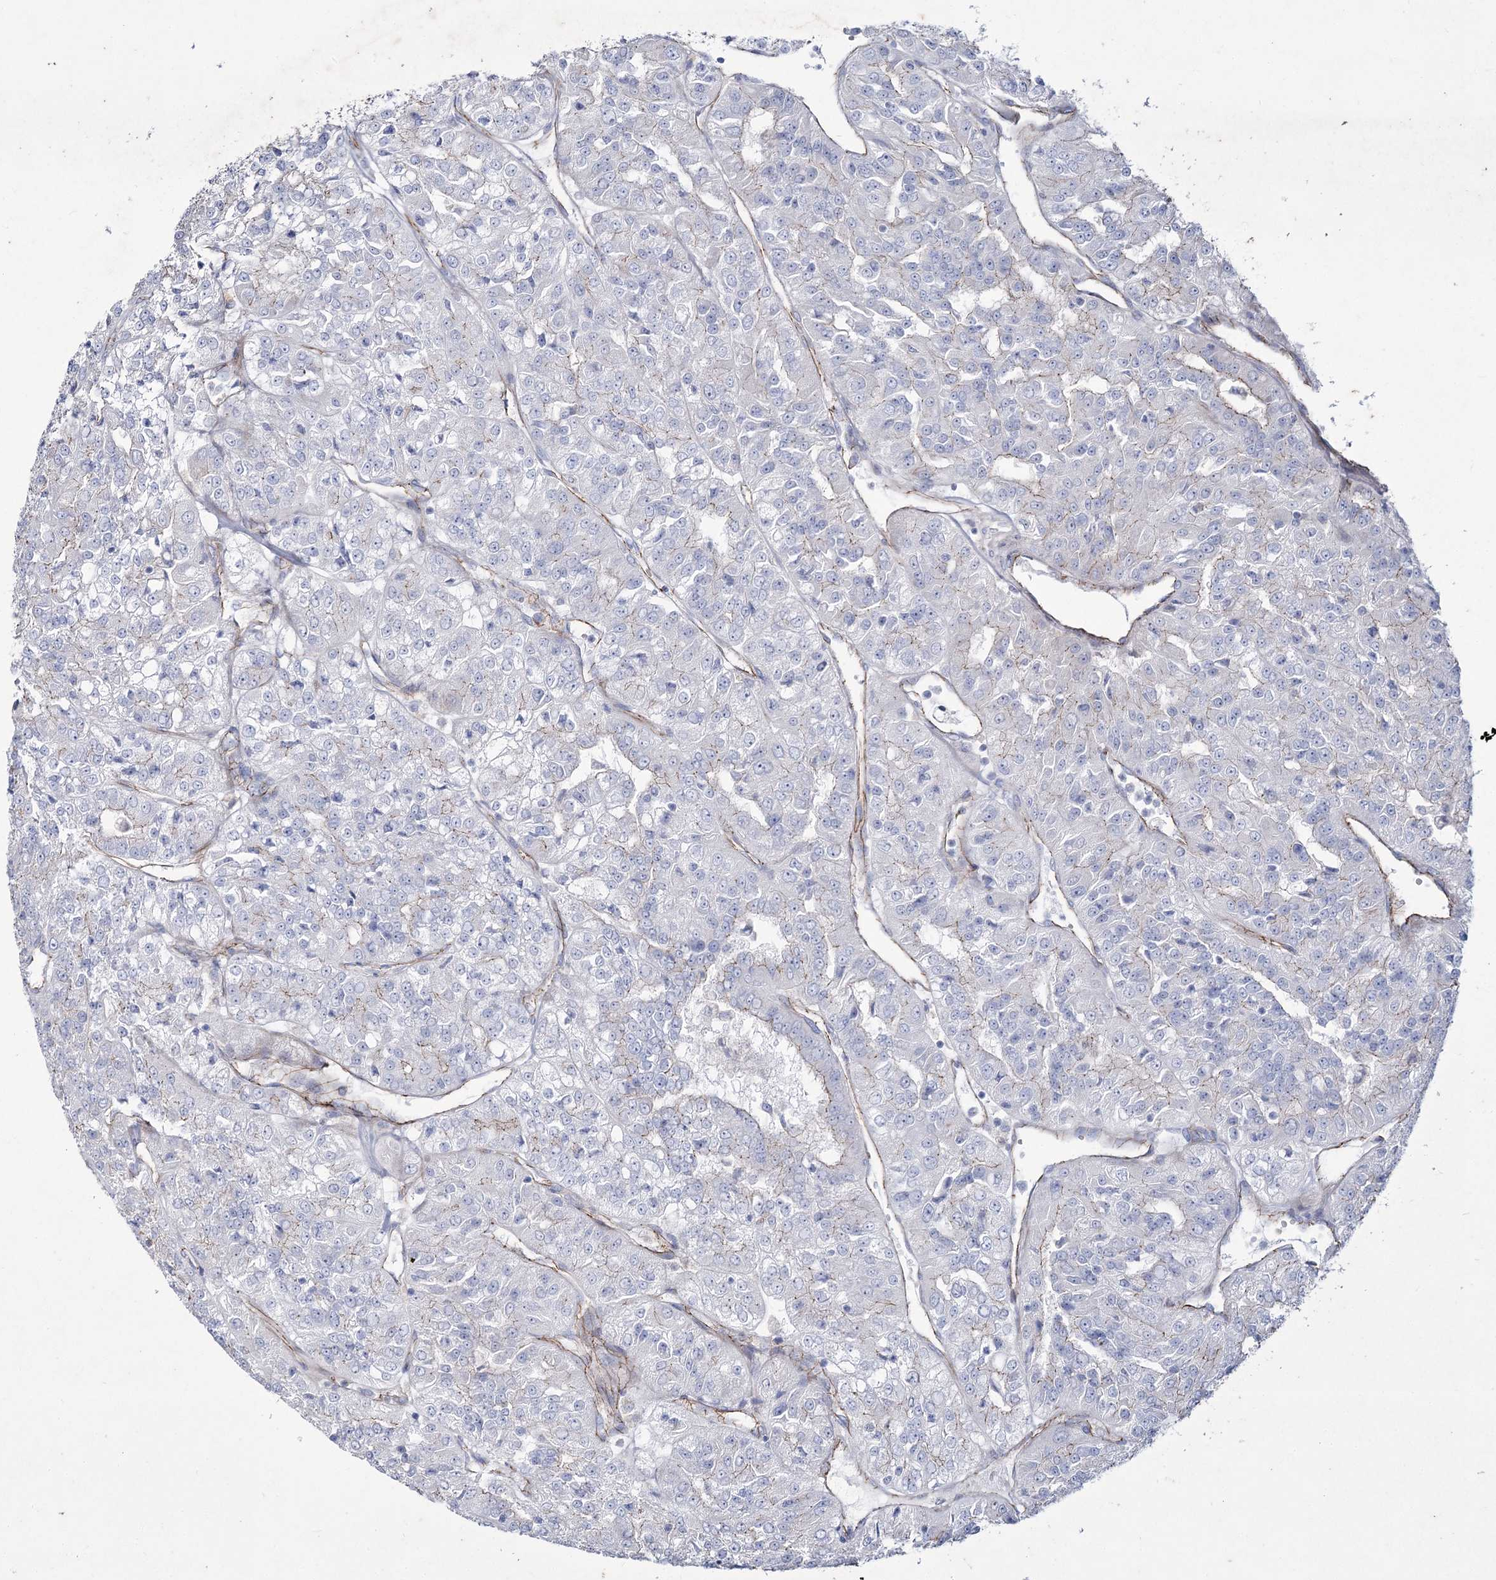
{"staining": {"intensity": "negative", "quantity": "none", "location": "none"}, "tissue": "renal cancer", "cell_type": "Tumor cells", "image_type": "cancer", "snomed": [{"axis": "morphology", "description": "Adenocarcinoma, NOS"}, {"axis": "topography", "description": "Kidney"}], "caption": "Tumor cells are negative for protein expression in human adenocarcinoma (renal). Nuclei are stained in blue.", "gene": "LDLRAD3", "patient": {"sex": "female", "age": 63}}